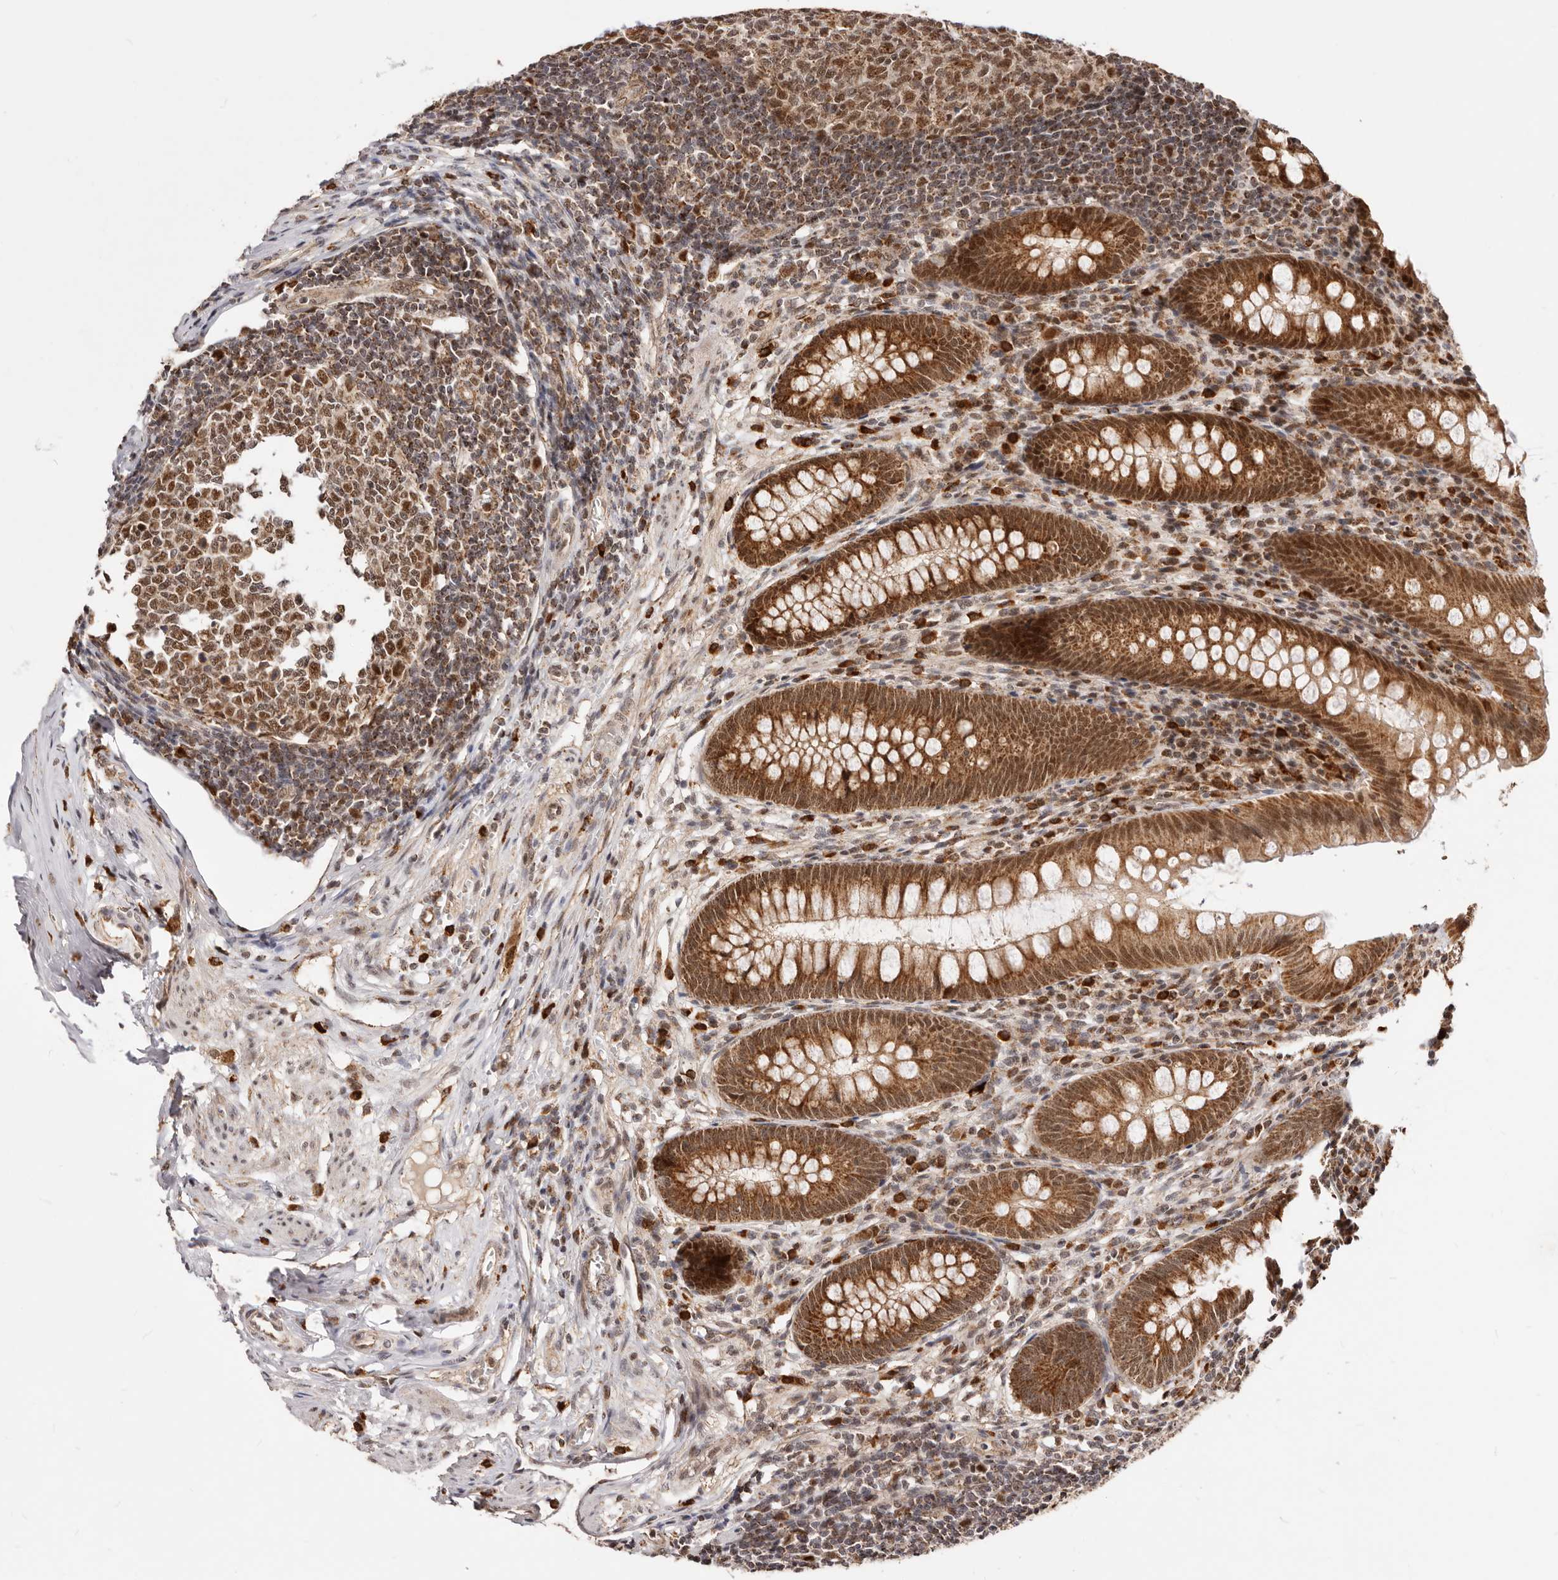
{"staining": {"intensity": "strong", "quantity": ">75%", "location": "cytoplasmic/membranous,nuclear"}, "tissue": "appendix", "cell_type": "Glandular cells", "image_type": "normal", "snomed": [{"axis": "morphology", "description": "Normal tissue, NOS"}, {"axis": "topography", "description": "Appendix"}], "caption": "A high amount of strong cytoplasmic/membranous,nuclear positivity is seen in approximately >75% of glandular cells in unremarkable appendix. Ihc stains the protein of interest in brown and the nuclei are stained blue.", "gene": "SEC14L1", "patient": {"sex": "male", "age": 56}}